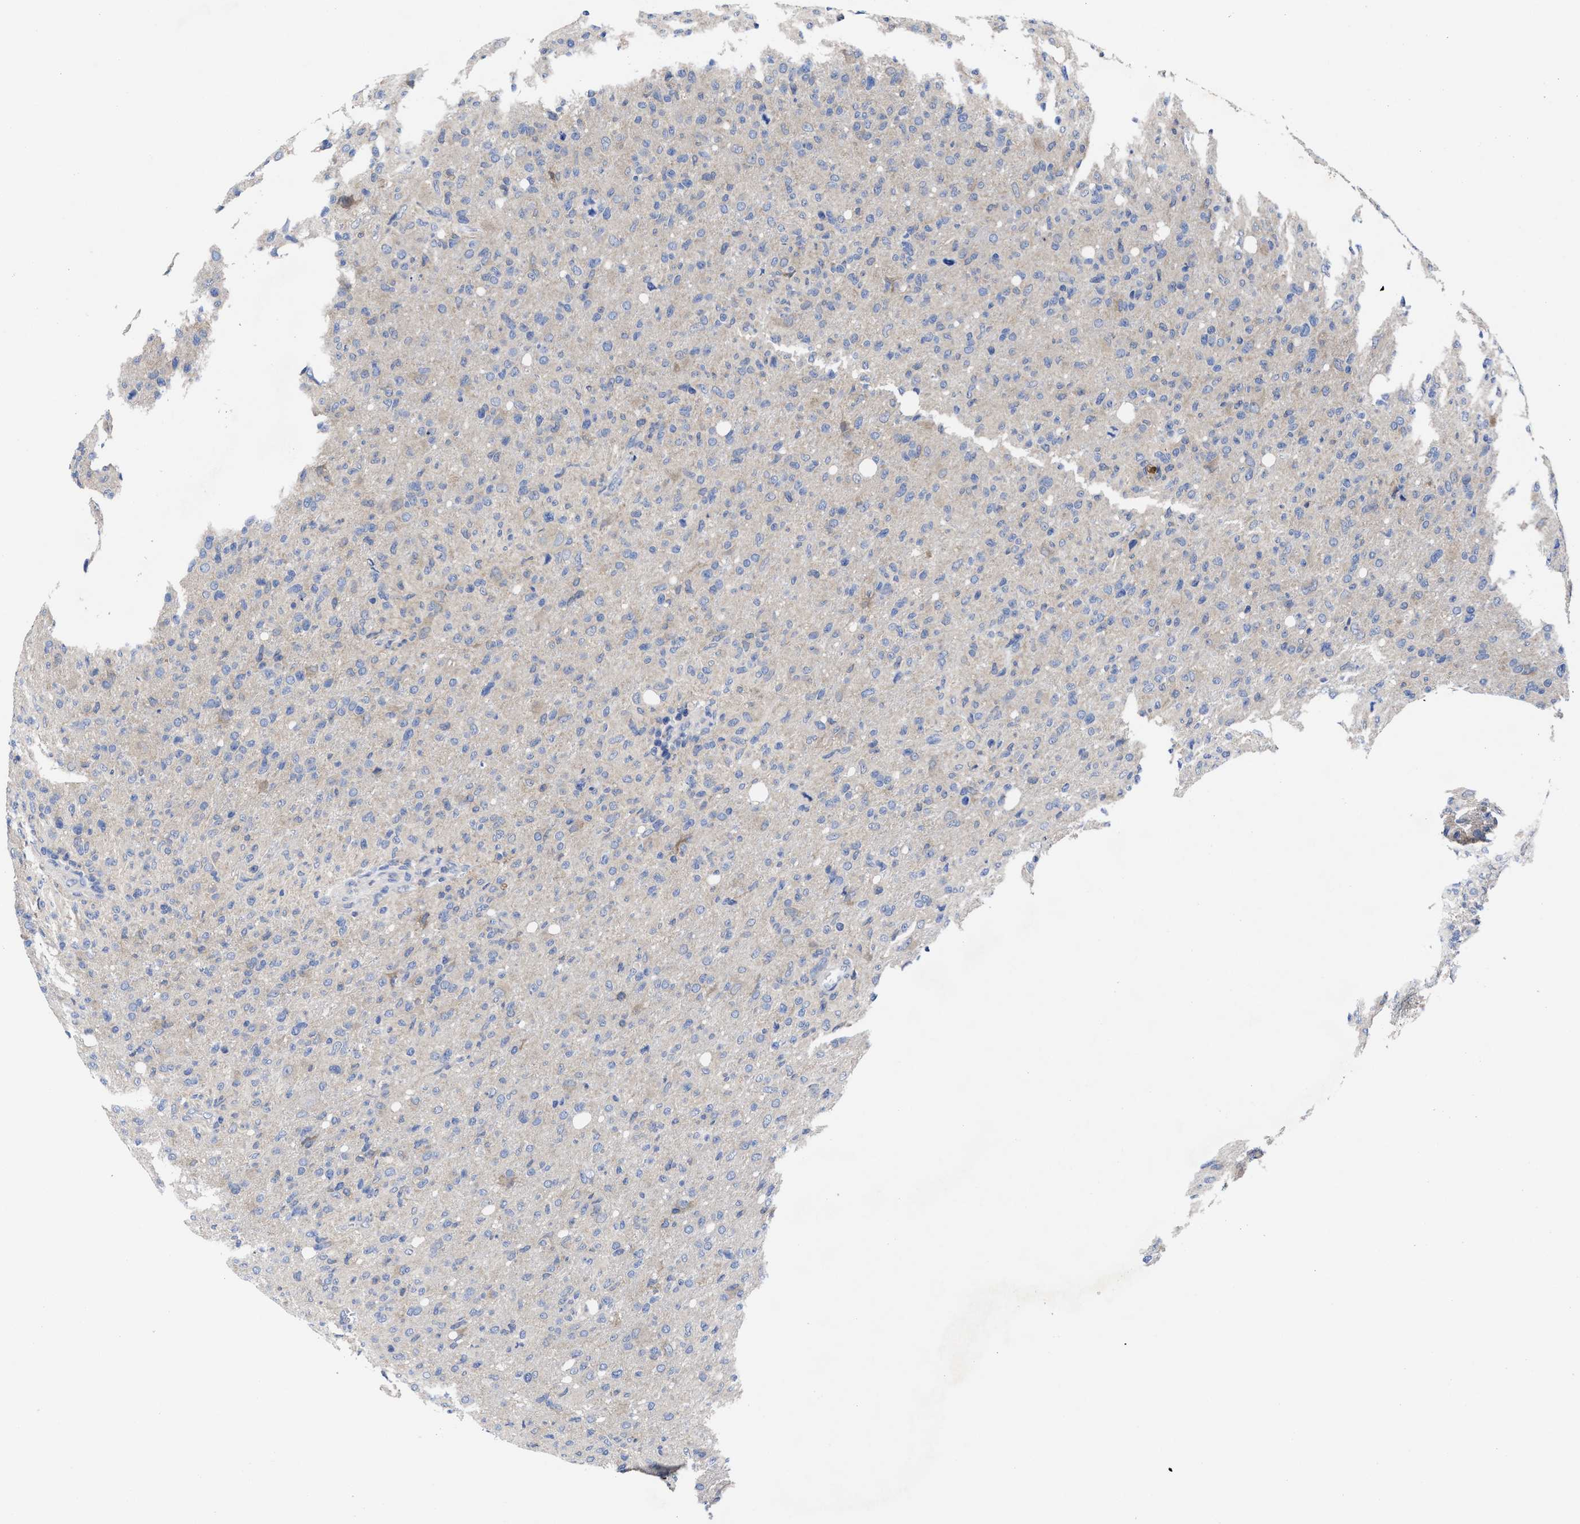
{"staining": {"intensity": "negative", "quantity": "none", "location": "none"}, "tissue": "glioma", "cell_type": "Tumor cells", "image_type": "cancer", "snomed": [{"axis": "morphology", "description": "Glioma, malignant, High grade"}, {"axis": "topography", "description": "Brain"}], "caption": "This histopathology image is of malignant glioma (high-grade) stained with immunohistochemistry to label a protein in brown with the nuclei are counter-stained blue. There is no expression in tumor cells. The staining is performed using DAB brown chromogen with nuclei counter-stained in using hematoxylin.", "gene": "TXNDC17", "patient": {"sex": "female", "age": 57}}